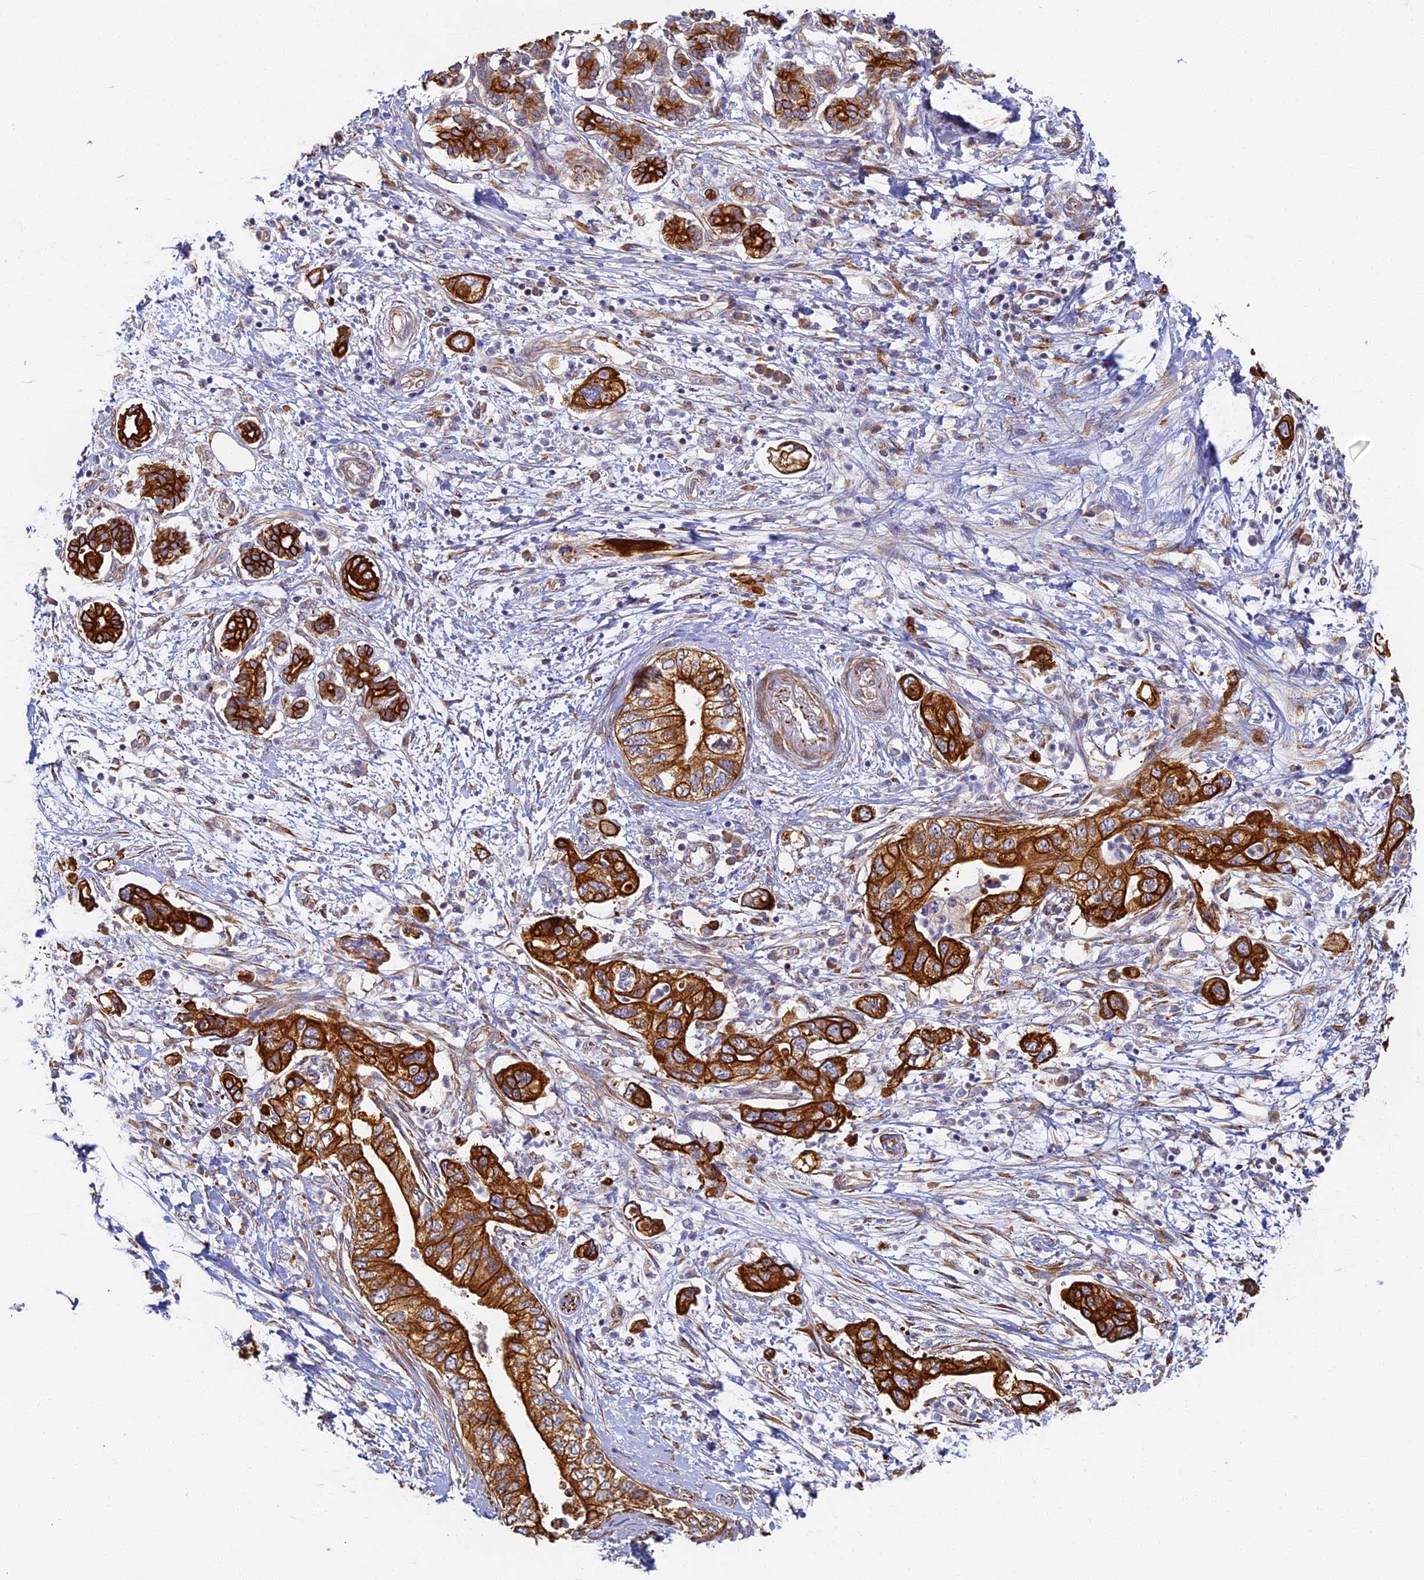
{"staining": {"intensity": "strong", "quantity": ">75%", "location": "cytoplasmic/membranous"}, "tissue": "pancreatic cancer", "cell_type": "Tumor cells", "image_type": "cancer", "snomed": [{"axis": "morphology", "description": "Adenocarcinoma, NOS"}, {"axis": "topography", "description": "Pancreas"}], "caption": "This histopathology image reveals pancreatic cancer (adenocarcinoma) stained with immunohistochemistry (IHC) to label a protein in brown. The cytoplasmic/membranous of tumor cells show strong positivity for the protein. Nuclei are counter-stained blue.", "gene": "LRRC57", "patient": {"sex": "female", "age": 73}}